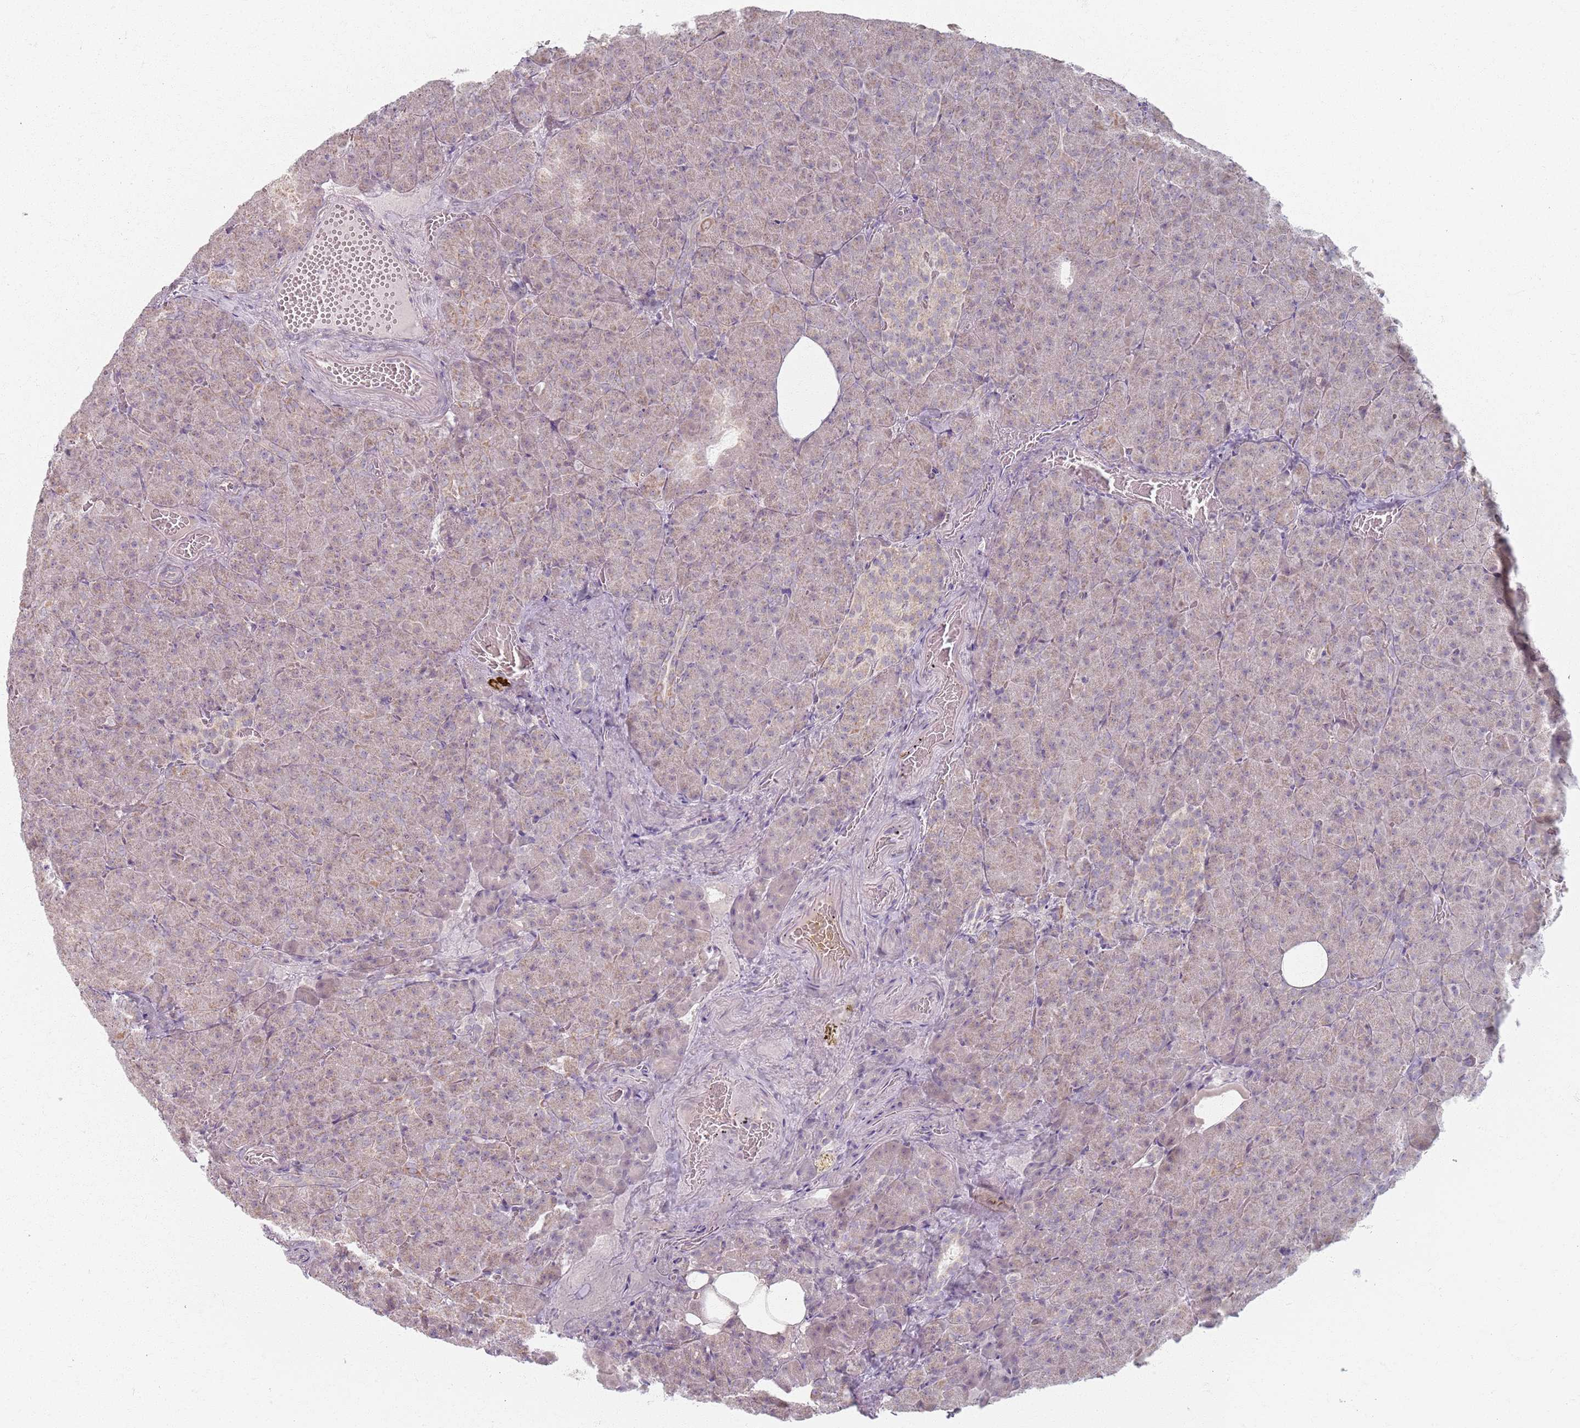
{"staining": {"intensity": "weak", "quantity": ">75%", "location": "cytoplasmic/membranous"}, "tissue": "pancreas", "cell_type": "Exocrine glandular cells", "image_type": "normal", "snomed": [{"axis": "morphology", "description": "Normal tissue, NOS"}, {"axis": "topography", "description": "Pancreas"}], "caption": "IHC of unremarkable pancreas exhibits low levels of weak cytoplasmic/membranous positivity in about >75% of exocrine glandular cells. (DAB (3,3'-diaminobenzidine) = brown stain, brightfield microscopy at high magnification).", "gene": "PKD2L2", "patient": {"sex": "female", "age": 74}}